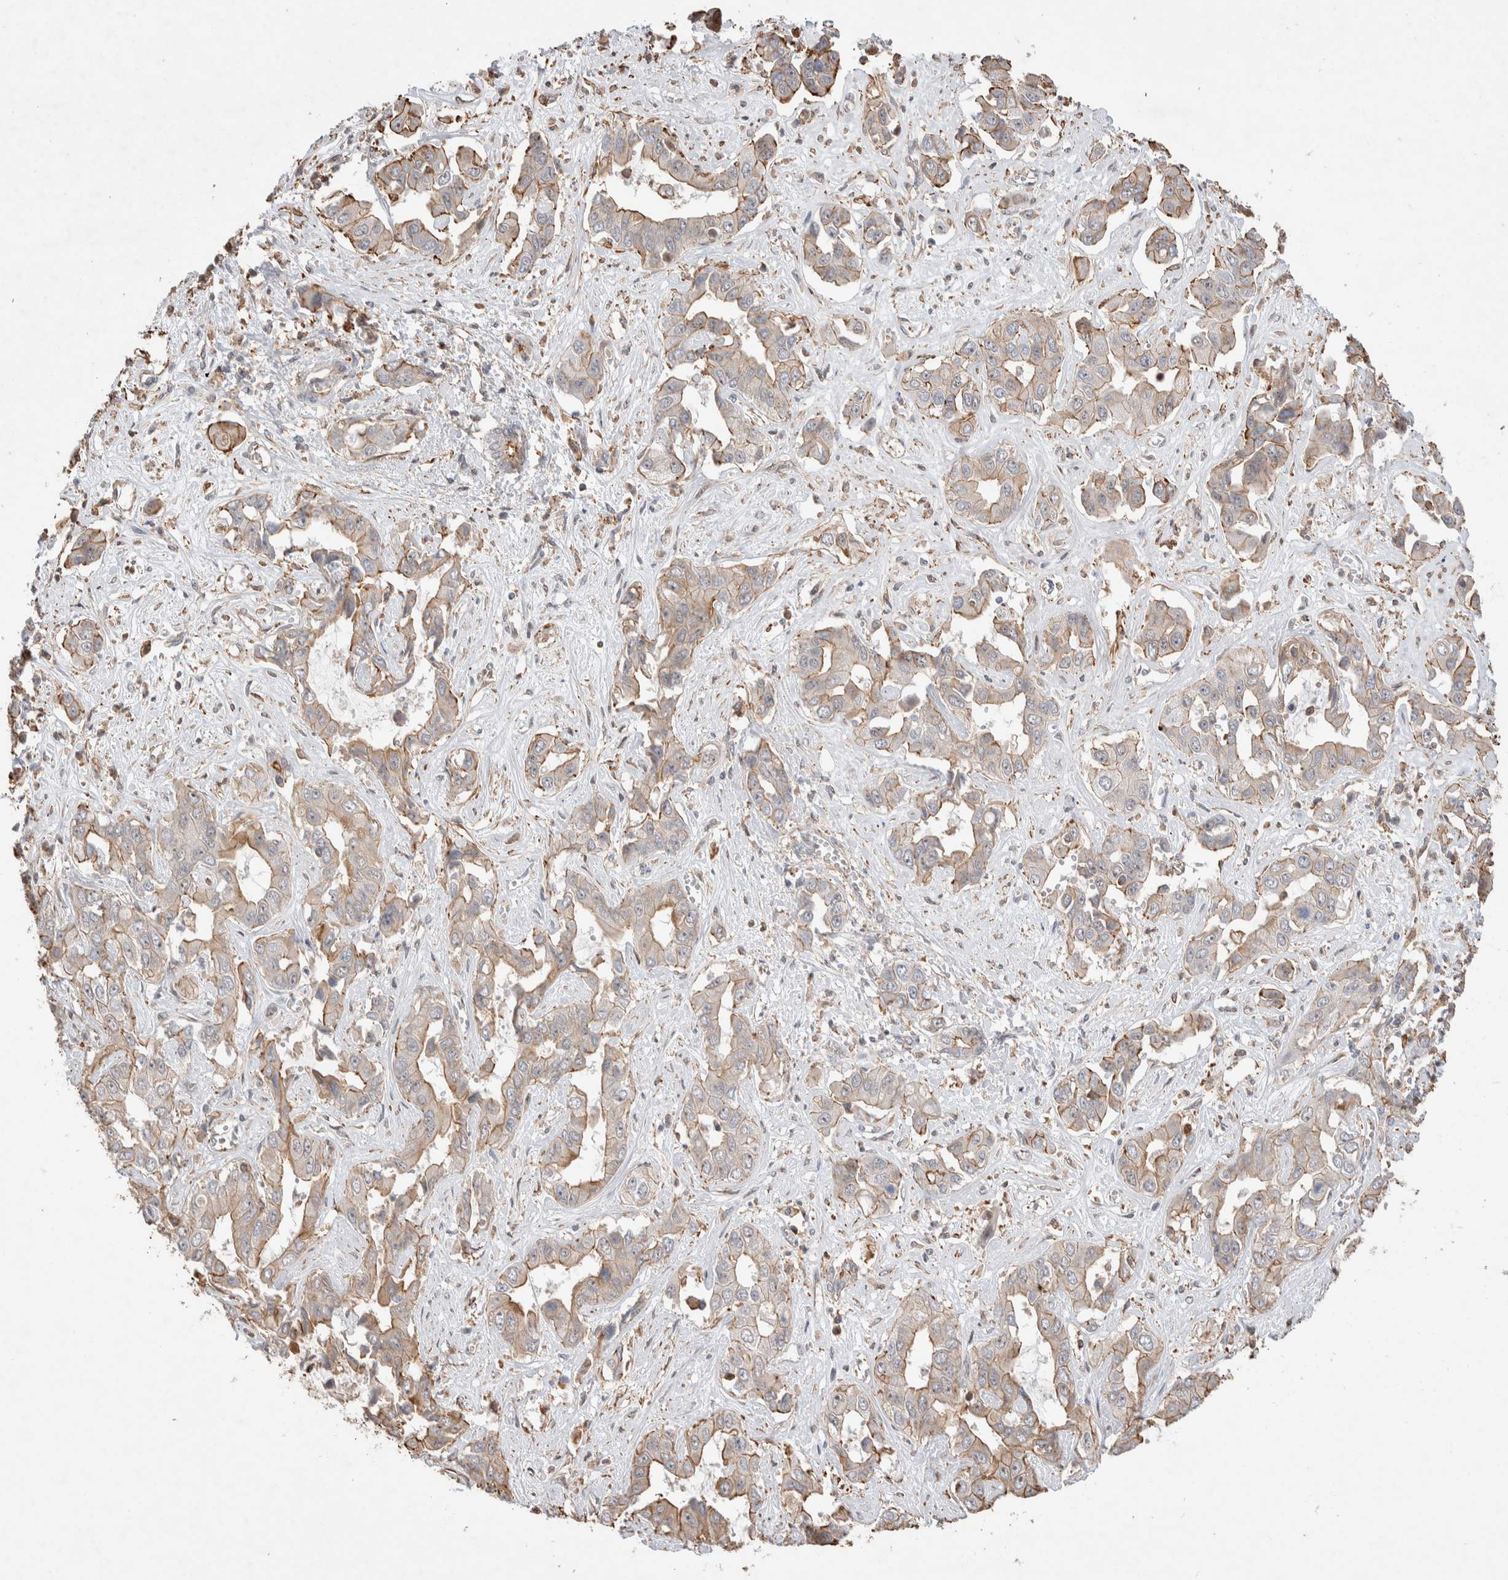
{"staining": {"intensity": "weak", "quantity": "25%-75%", "location": "cytoplasmic/membranous"}, "tissue": "liver cancer", "cell_type": "Tumor cells", "image_type": "cancer", "snomed": [{"axis": "morphology", "description": "Cholangiocarcinoma"}, {"axis": "topography", "description": "Liver"}], "caption": "About 25%-75% of tumor cells in human liver cancer (cholangiocarcinoma) exhibit weak cytoplasmic/membranous protein positivity as visualized by brown immunohistochemical staining.", "gene": "ZNF704", "patient": {"sex": "female", "age": 52}}